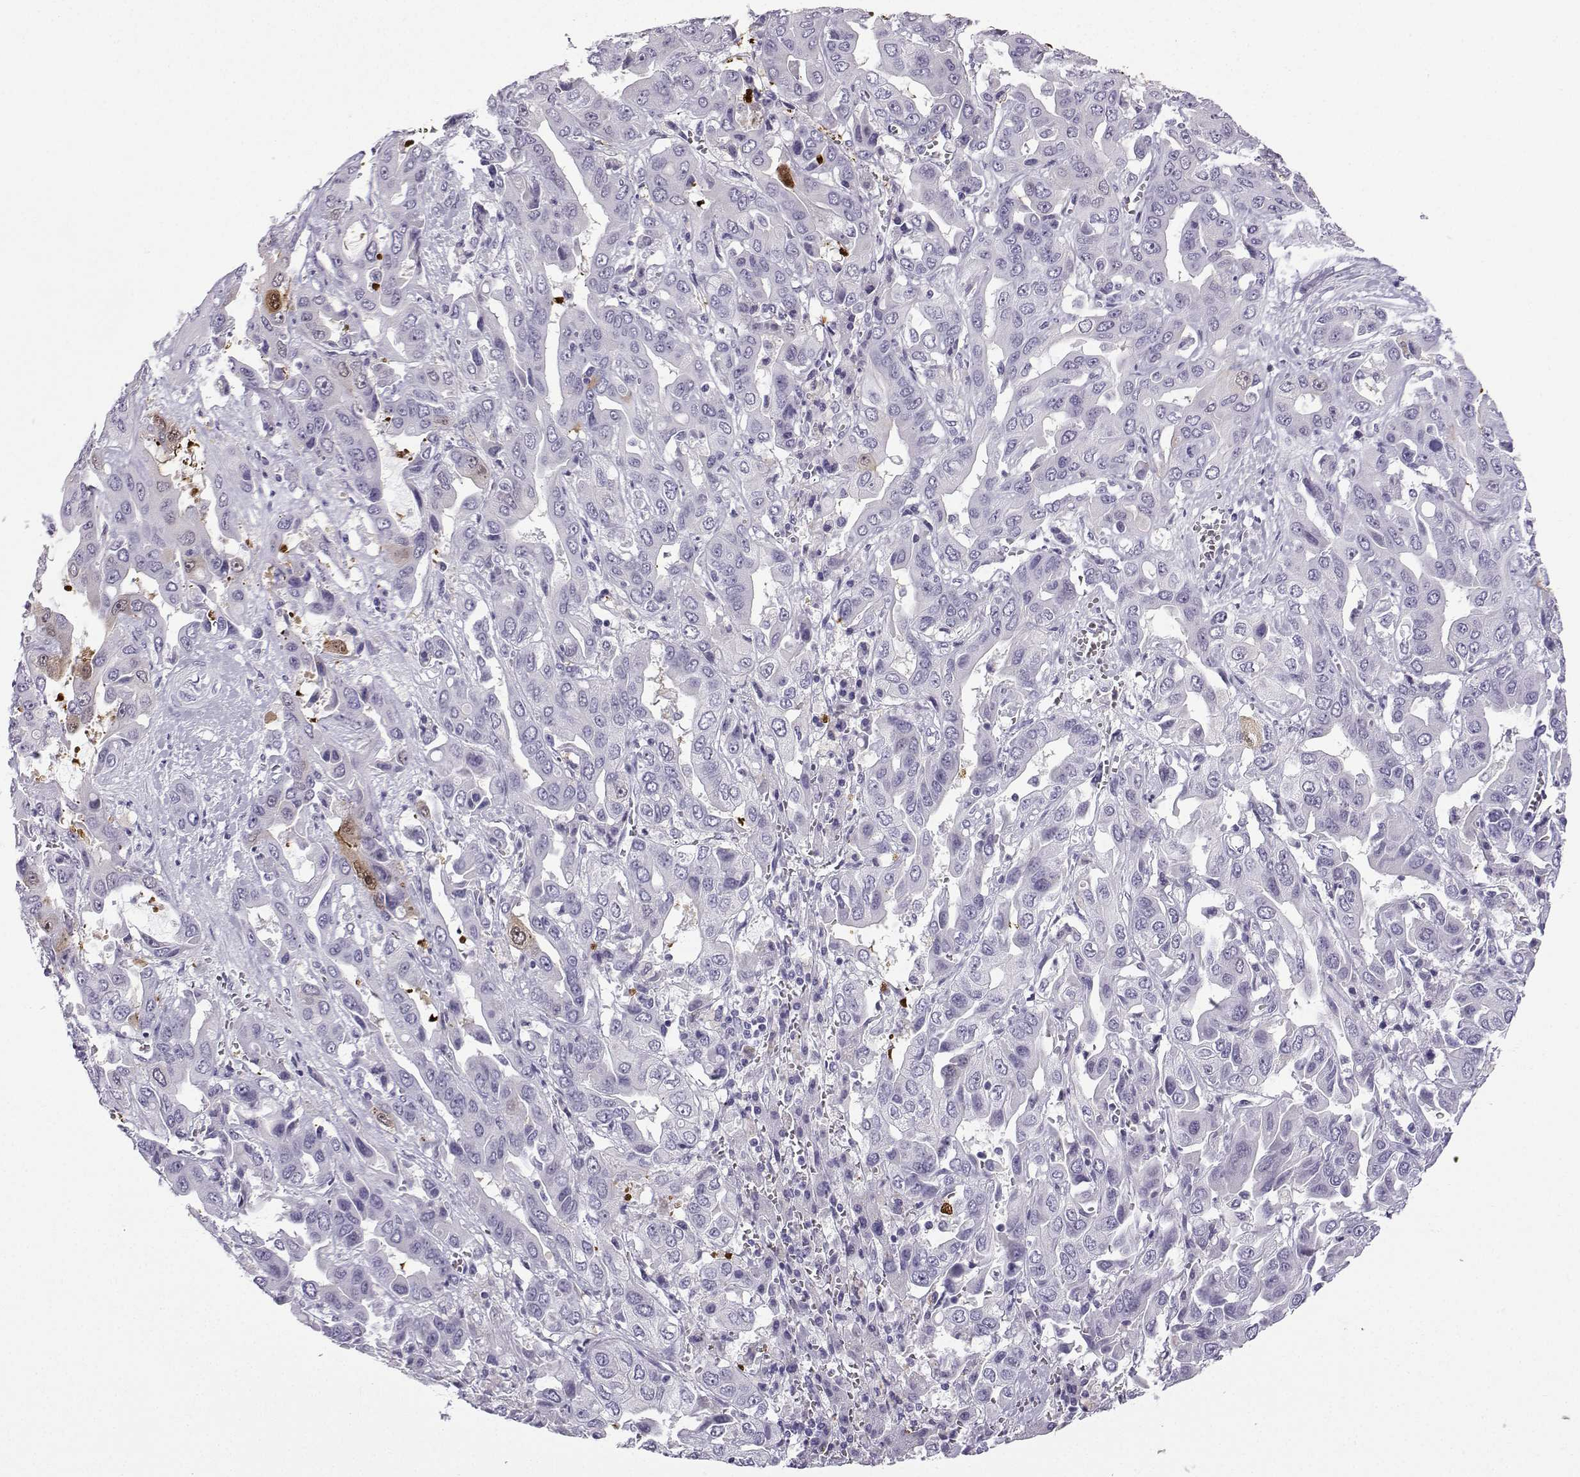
{"staining": {"intensity": "moderate", "quantity": "<25%", "location": "cytoplasmic/membranous"}, "tissue": "liver cancer", "cell_type": "Tumor cells", "image_type": "cancer", "snomed": [{"axis": "morphology", "description": "Cholangiocarcinoma"}, {"axis": "topography", "description": "Liver"}], "caption": "High-power microscopy captured an IHC histopathology image of liver cholangiocarcinoma, revealing moderate cytoplasmic/membranous expression in about <25% of tumor cells. The protein of interest is shown in brown color, while the nuclei are stained blue.", "gene": "ZBTB8B", "patient": {"sex": "female", "age": 52}}